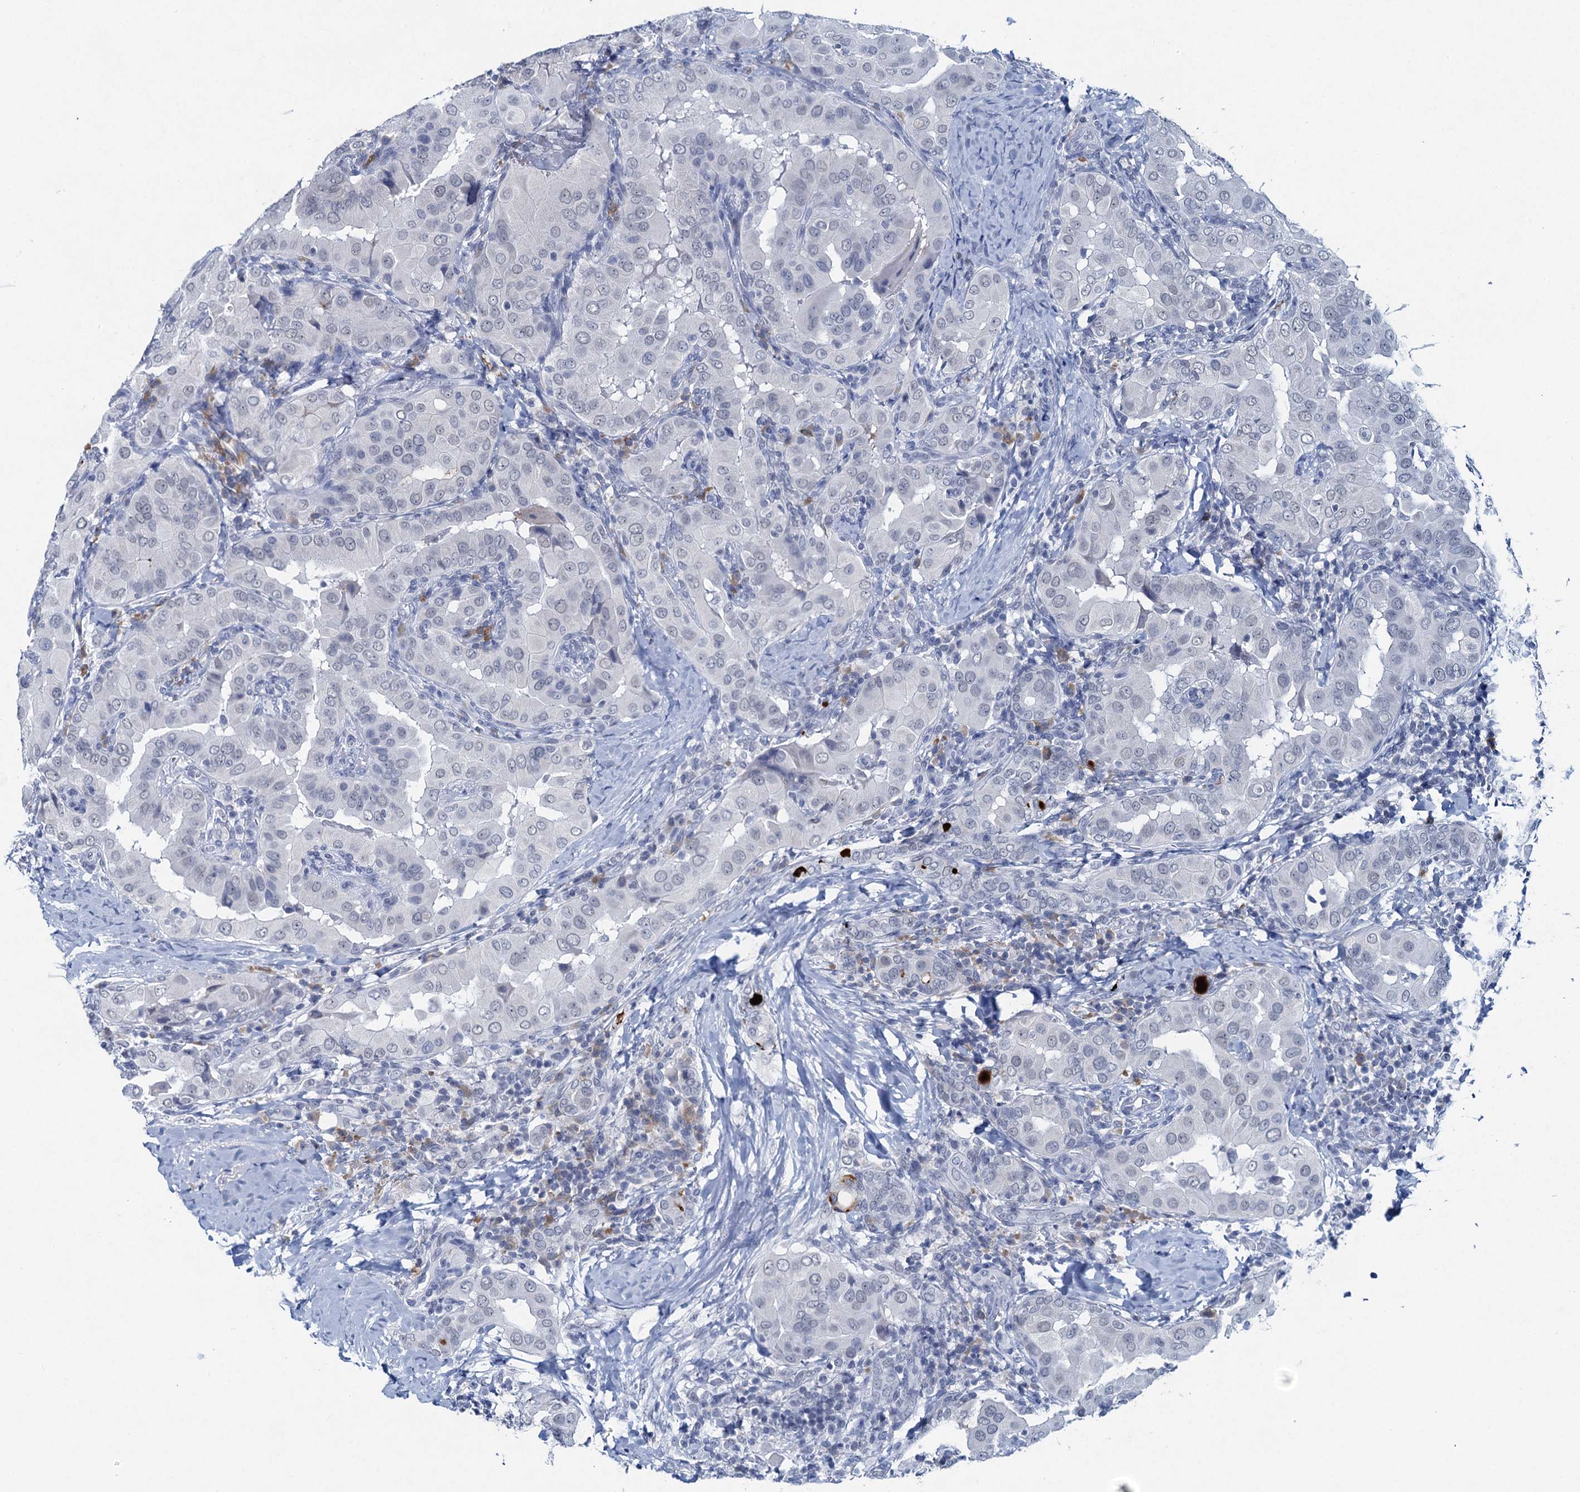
{"staining": {"intensity": "negative", "quantity": "none", "location": "none"}, "tissue": "thyroid cancer", "cell_type": "Tumor cells", "image_type": "cancer", "snomed": [{"axis": "morphology", "description": "Papillary adenocarcinoma, NOS"}, {"axis": "topography", "description": "Thyroid gland"}], "caption": "Tumor cells show no significant protein expression in thyroid cancer. Nuclei are stained in blue.", "gene": "HAPSTR1", "patient": {"sex": "male", "age": 33}}